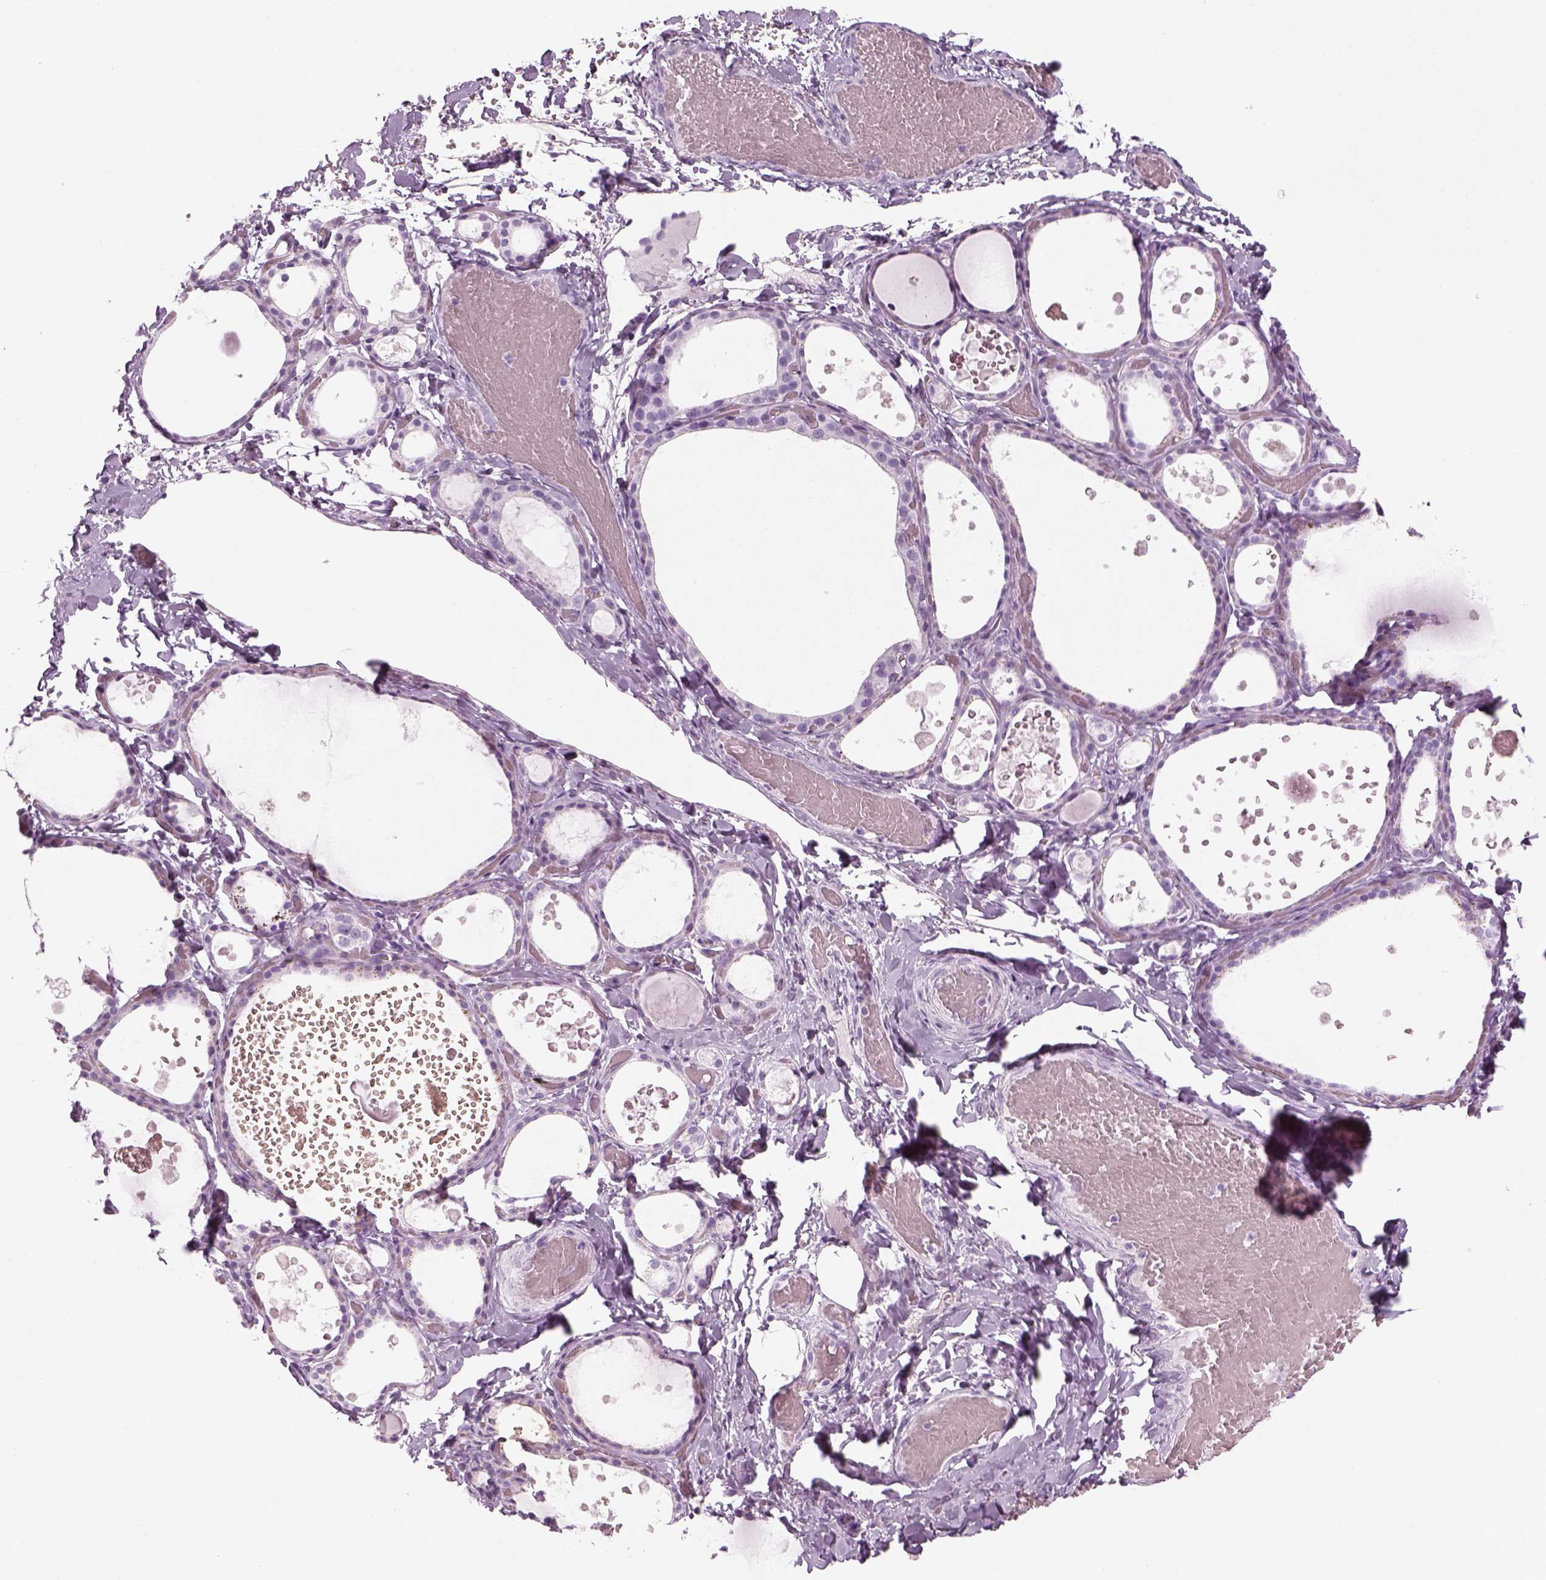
{"staining": {"intensity": "negative", "quantity": "none", "location": "none"}, "tissue": "thyroid gland", "cell_type": "Glandular cells", "image_type": "normal", "snomed": [{"axis": "morphology", "description": "Normal tissue, NOS"}, {"axis": "topography", "description": "Thyroid gland"}], "caption": "Image shows no protein positivity in glandular cells of benign thyroid gland. (DAB IHC with hematoxylin counter stain).", "gene": "SAG", "patient": {"sex": "female", "age": 56}}